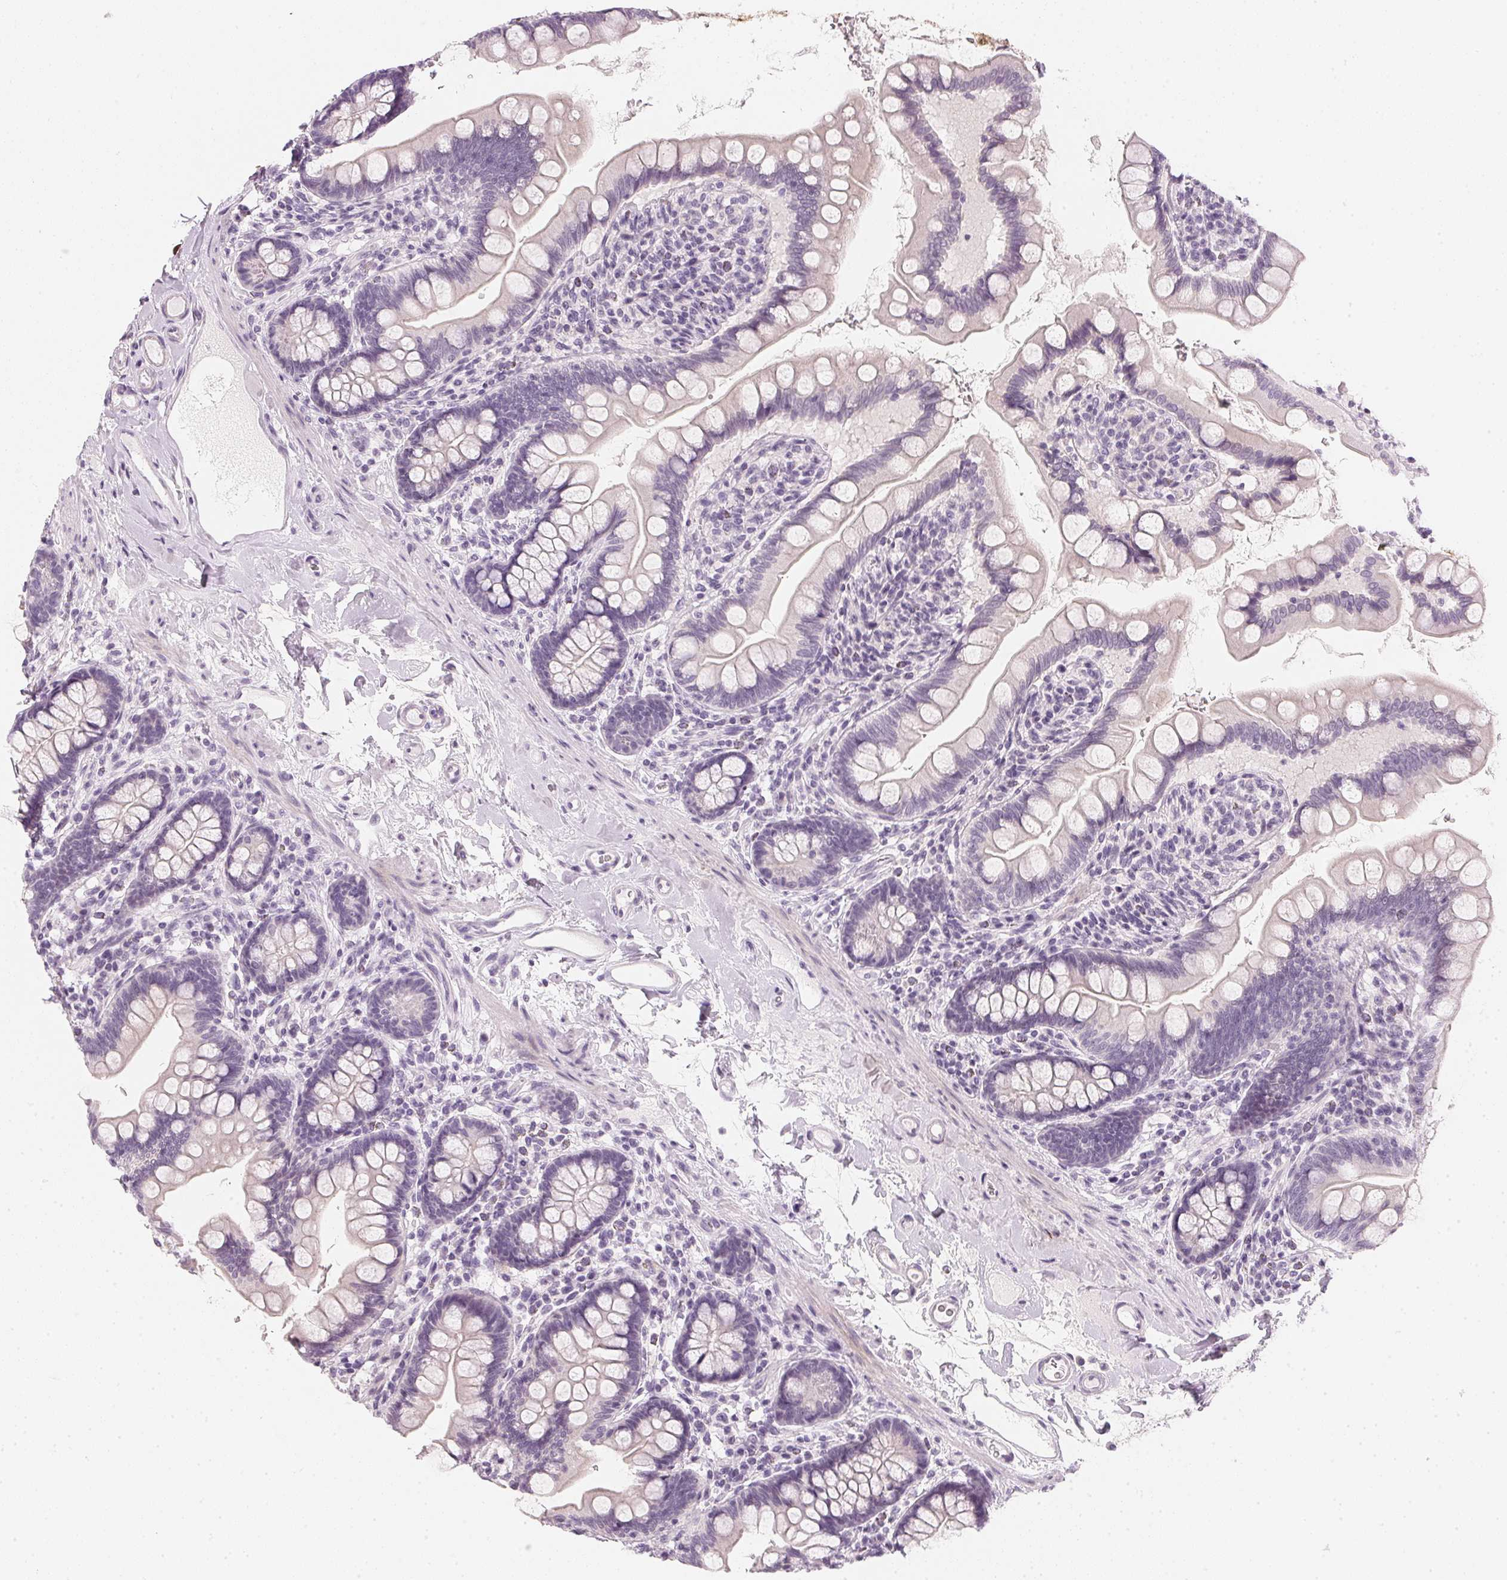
{"staining": {"intensity": "negative", "quantity": "none", "location": "none"}, "tissue": "small intestine", "cell_type": "Glandular cells", "image_type": "normal", "snomed": [{"axis": "morphology", "description": "Normal tissue, NOS"}, {"axis": "topography", "description": "Small intestine"}], "caption": "Micrograph shows no significant protein positivity in glandular cells of benign small intestine.", "gene": "CHST4", "patient": {"sex": "female", "age": 56}}